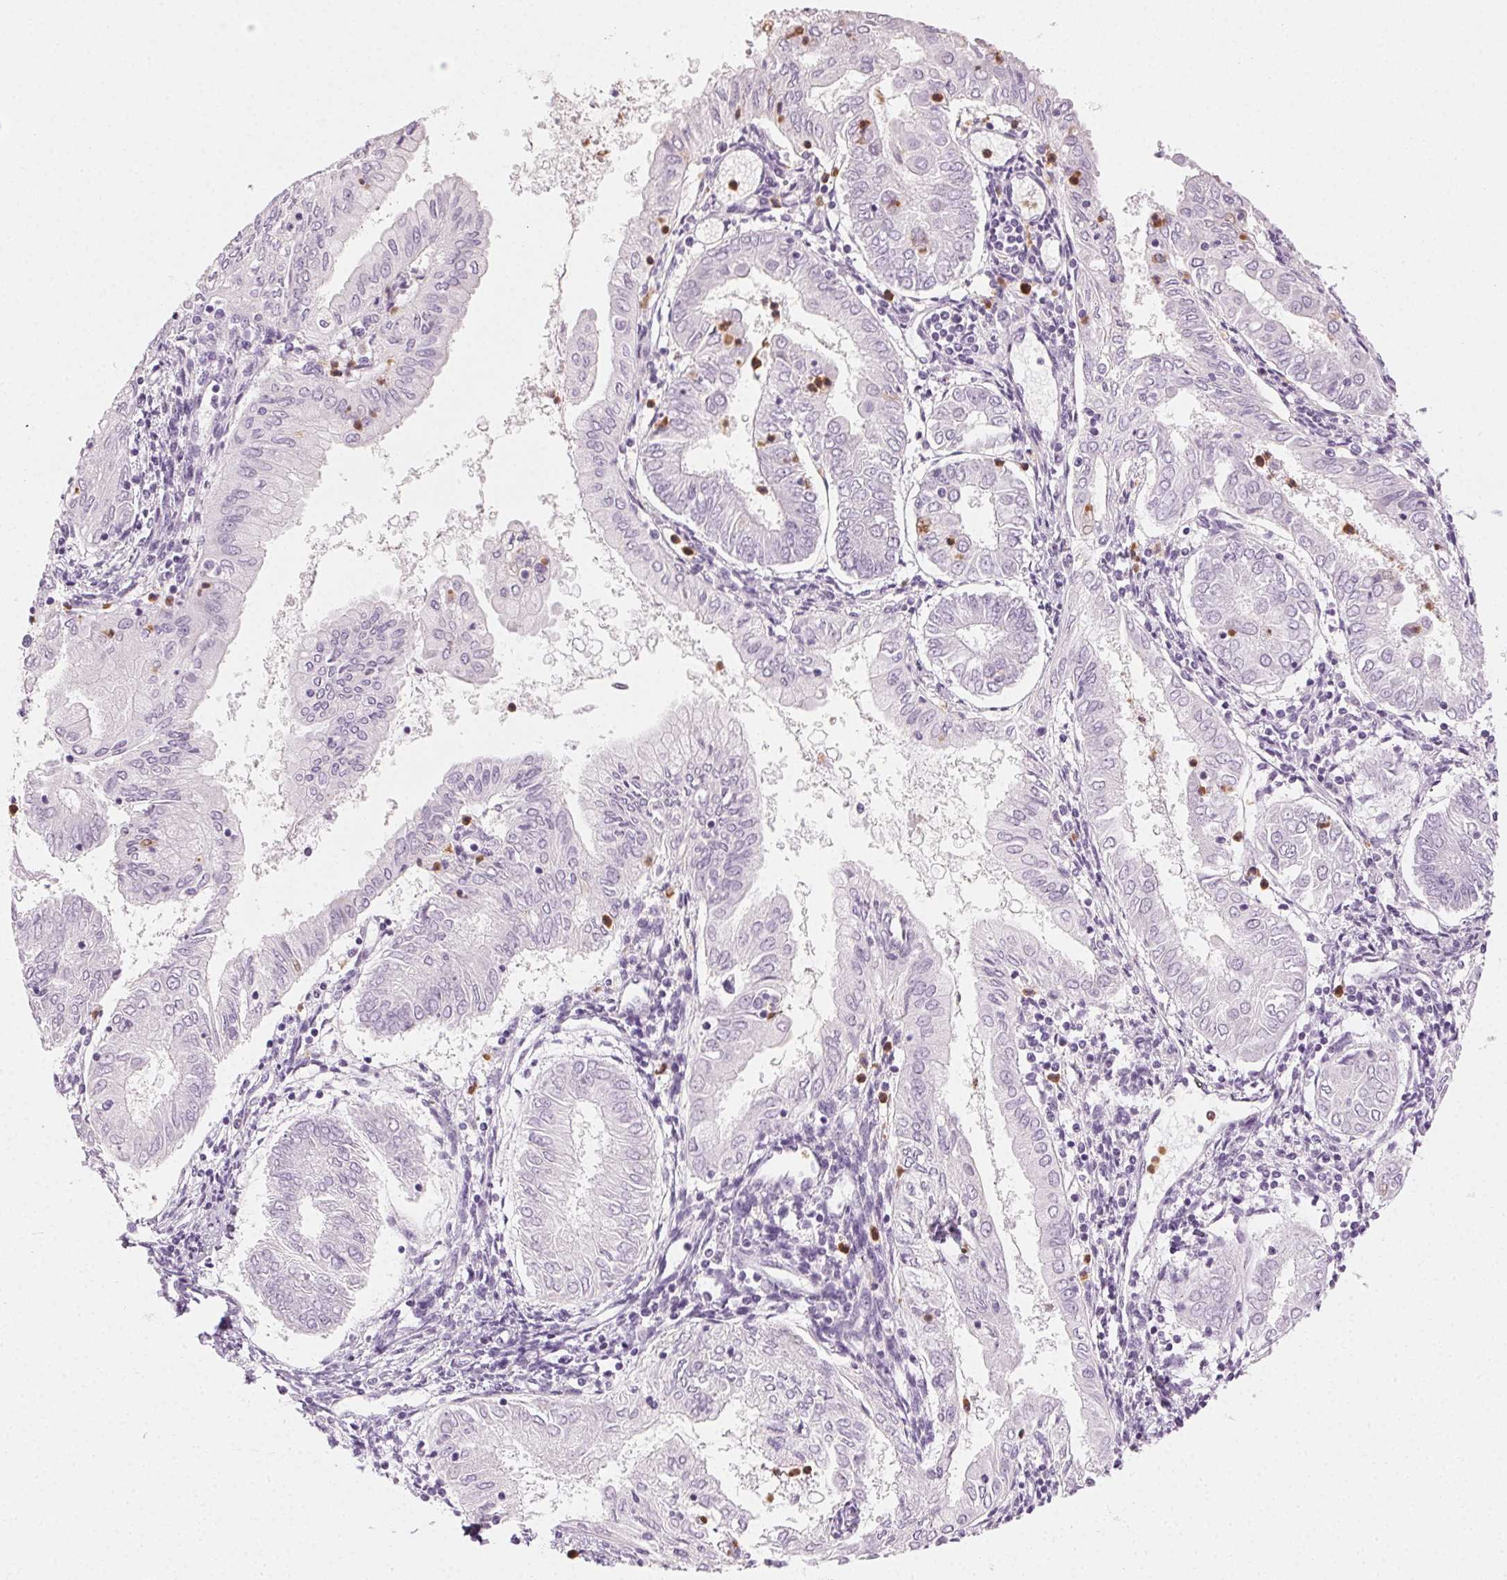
{"staining": {"intensity": "negative", "quantity": "none", "location": "none"}, "tissue": "endometrial cancer", "cell_type": "Tumor cells", "image_type": "cancer", "snomed": [{"axis": "morphology", "description": "Adenocarcinoma, NOS"}, {"axis": "topography", "description": "Endometrium"}], "caption": "This image is of endometrial cancer (adenocarcinoma) stained with immunohistochemistry (IHC) to label a protein in brown with the nuclei are counter-stained blue. There is no positivity in tumor cells. (Brightfield microscopy of DAB immunohistochemistry (IHC) at high magnification).", "gene": "MPO", "patient": {"sex": "female", "age": 68}}